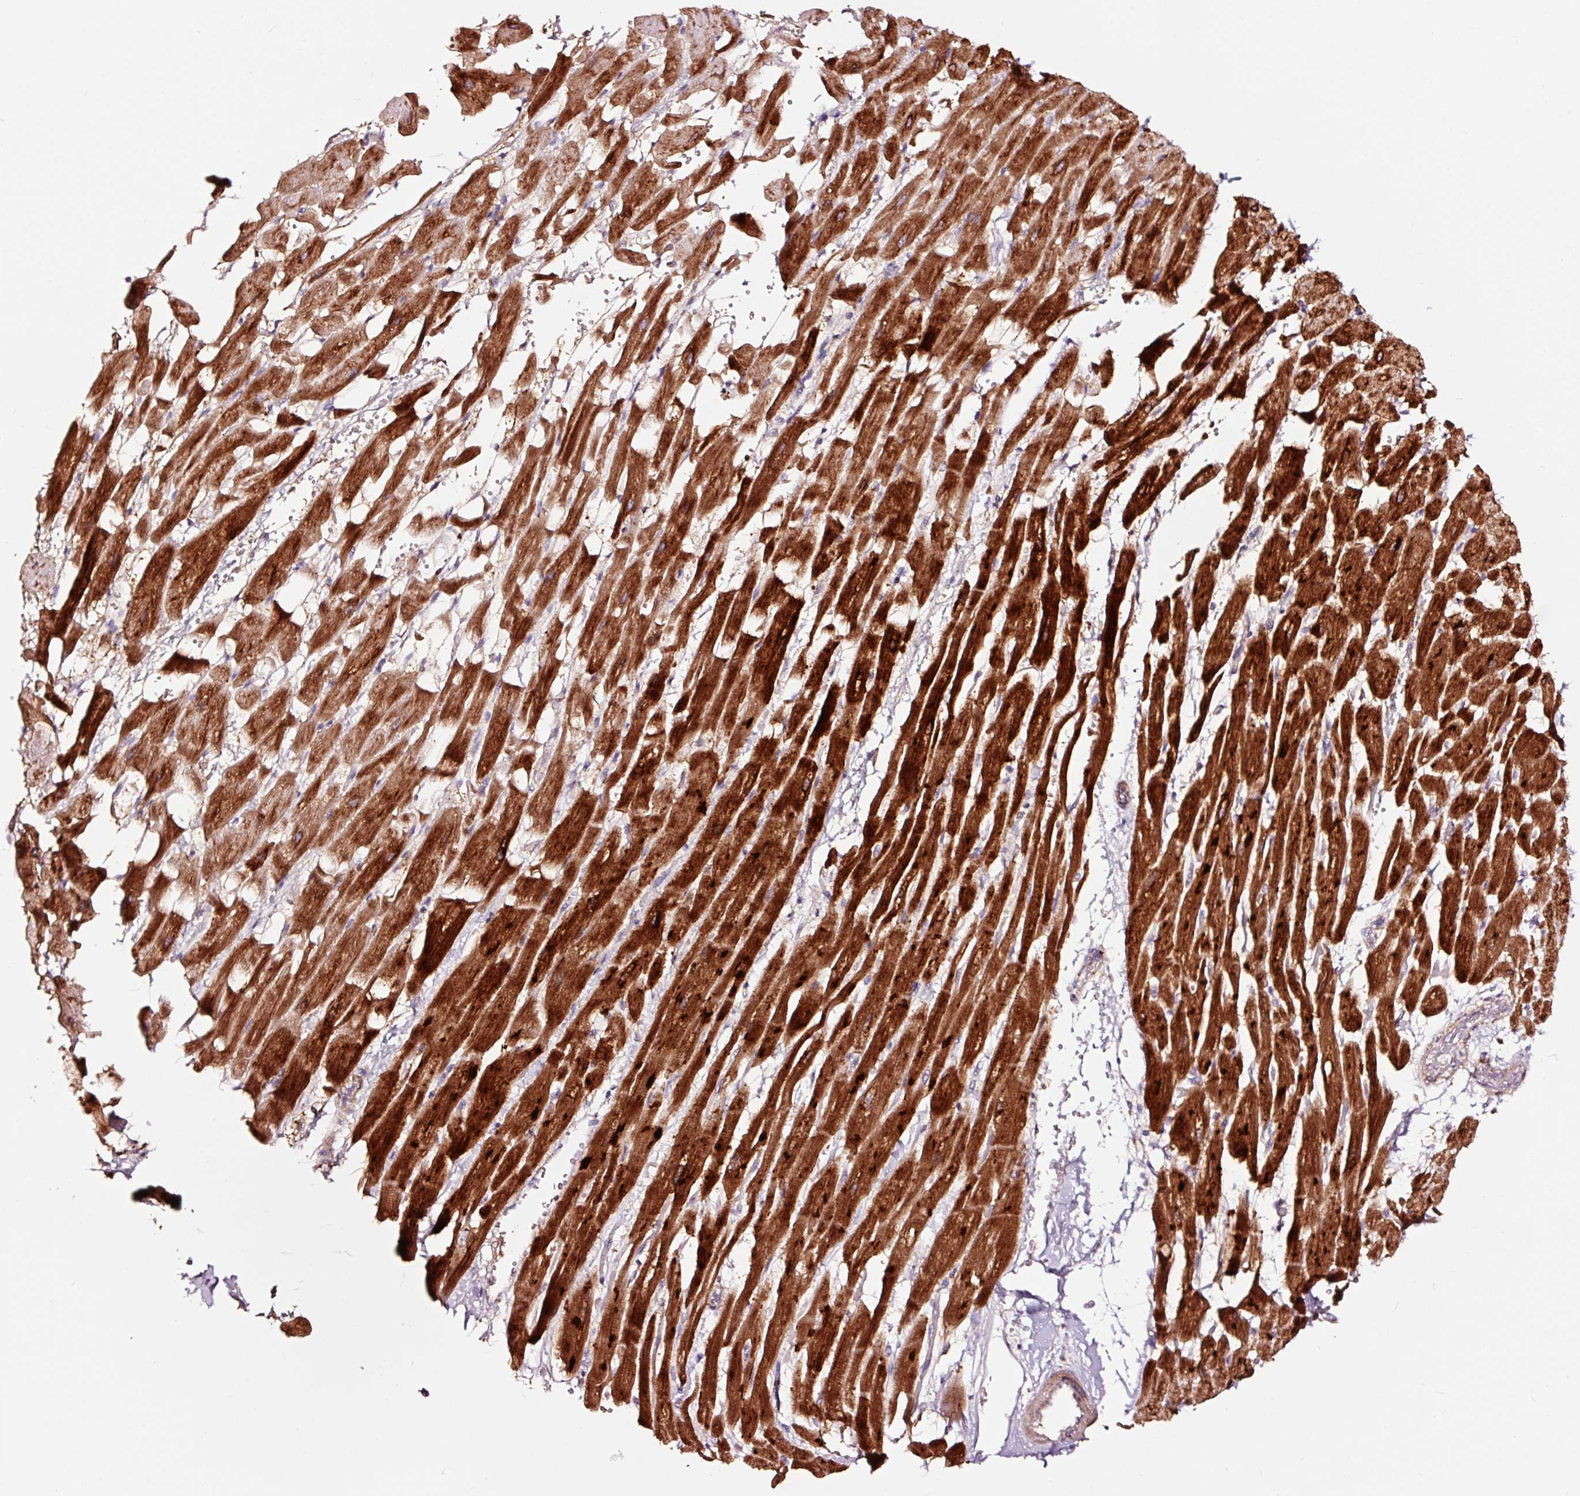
{"staining": {"intensity": "strong", "quantity": ">75%", "location": "cytoplasmic/membranous"}, "tissue": "heart muscle", "cell_type": "Cardiomyocytes", "image_type": "normal", "snomed": [{"axis": "morphology", "description": "Normal tissue, NOS"}, {"axis": "topography", "description": "Heart"}], "caption": "Unremarkable heart muscle demonstrates strong cytoplasmic/membranous expression in approximately >75% of cardiomyocytes (DAB (3,3'-diaminobenzidine) = brown stain, brightfield microscopy at high magnification)..", "gene": "TPM1", "patient": {"sex": "male", "age": 37}}